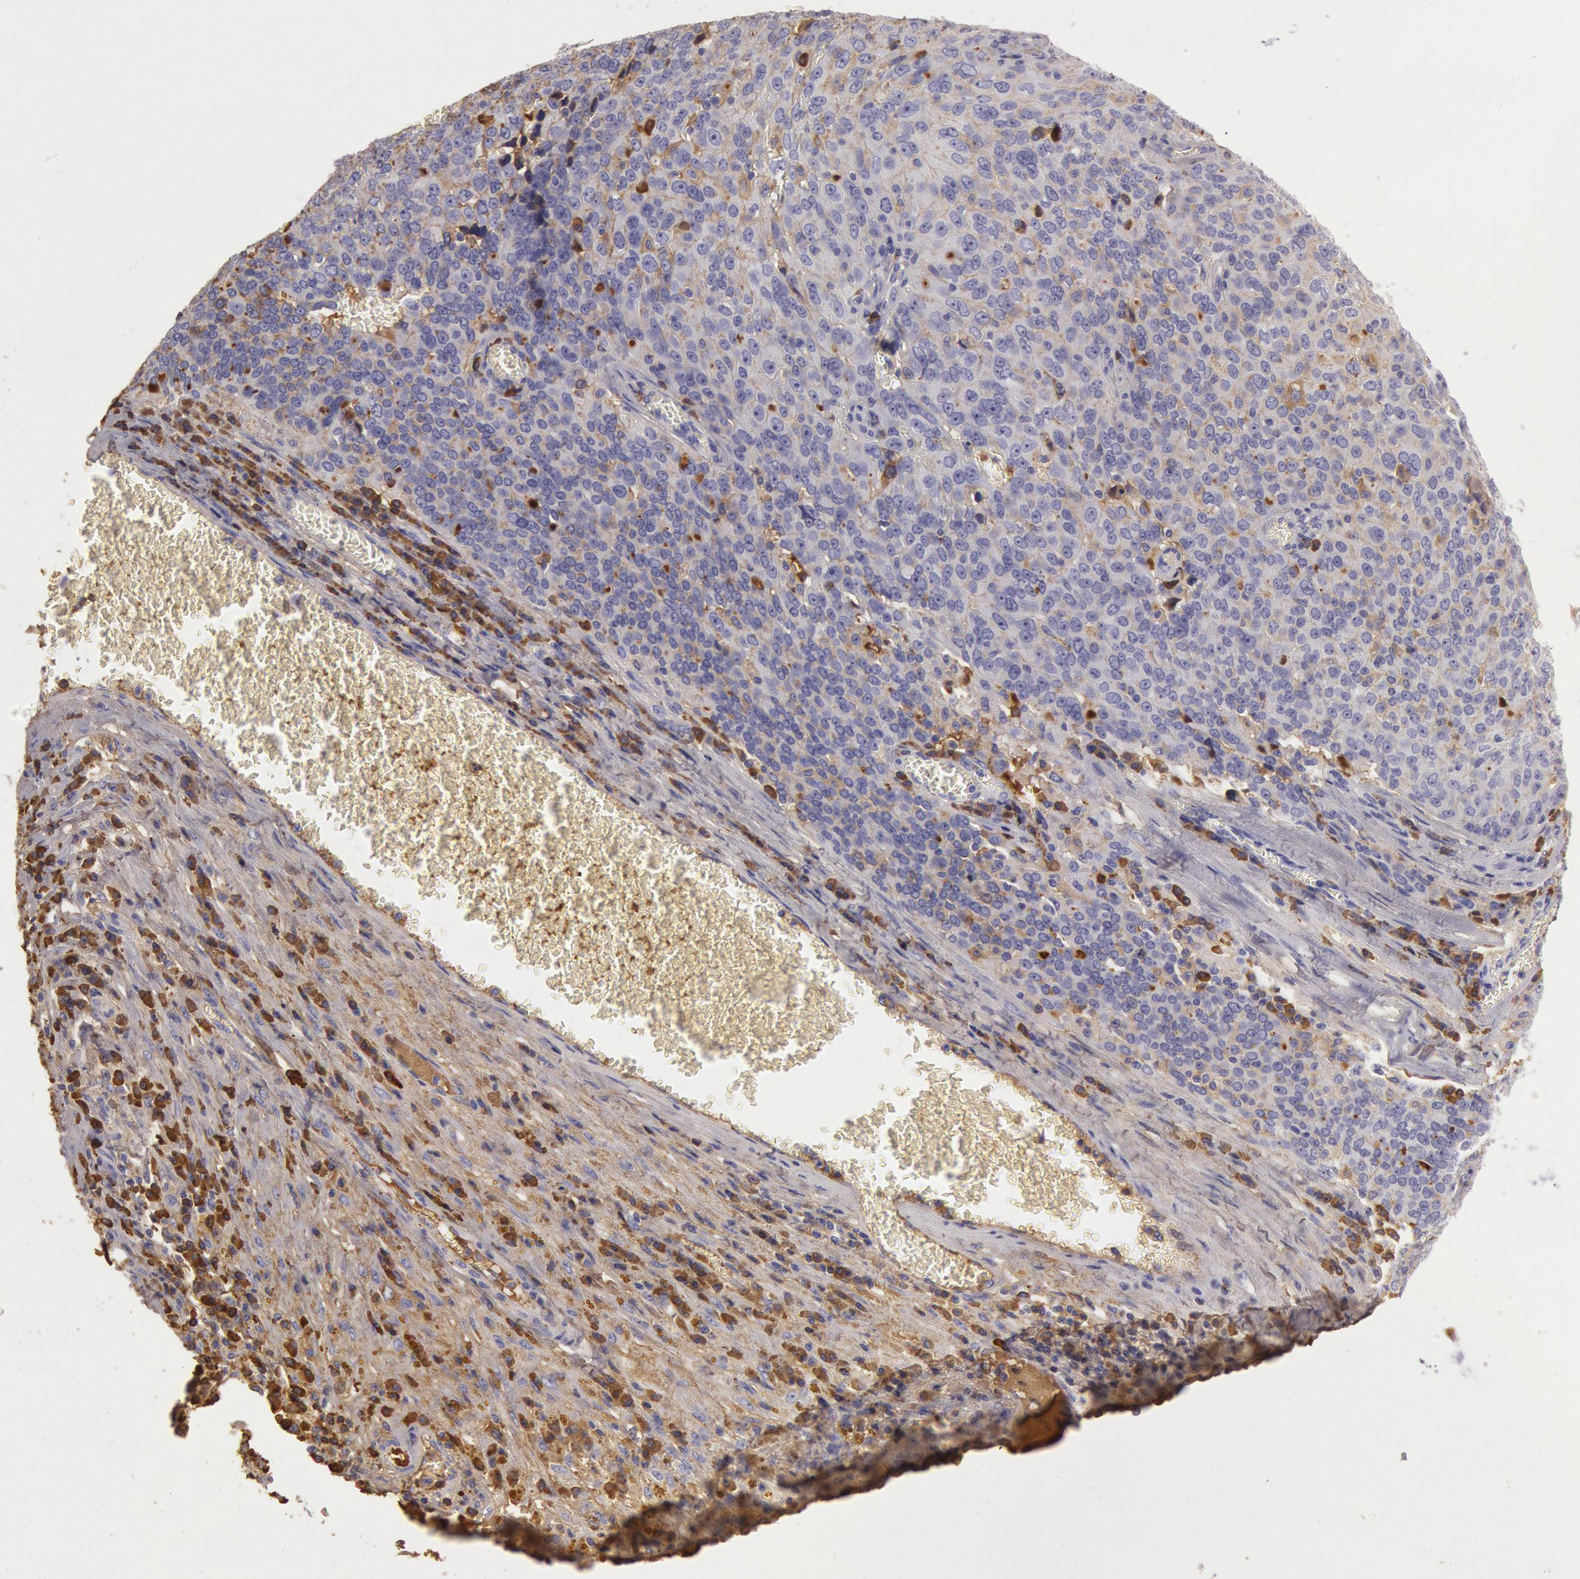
{"staining": {"intensity": "moderate", "quantity": "25%-75%", "location": "cytoplasmic/membranous"}, "tissue": "ovarian cancer", "cell_type": "Tumor cells", "image_type": "cancer", "snomed": [{"axis": "morphology", "description": "Carcinoma, endometroid"}, {"axis": "topography", "description": "Ovary"}], "caption": "A histopathology image of human endometroid carcinoma (ovarian) stained for a protein exhibits moderate cytoplasmic/membranous brown staining in tumor cells.", "gene": "IGHG1", "patient": {"sex": "female", "age": 75}}